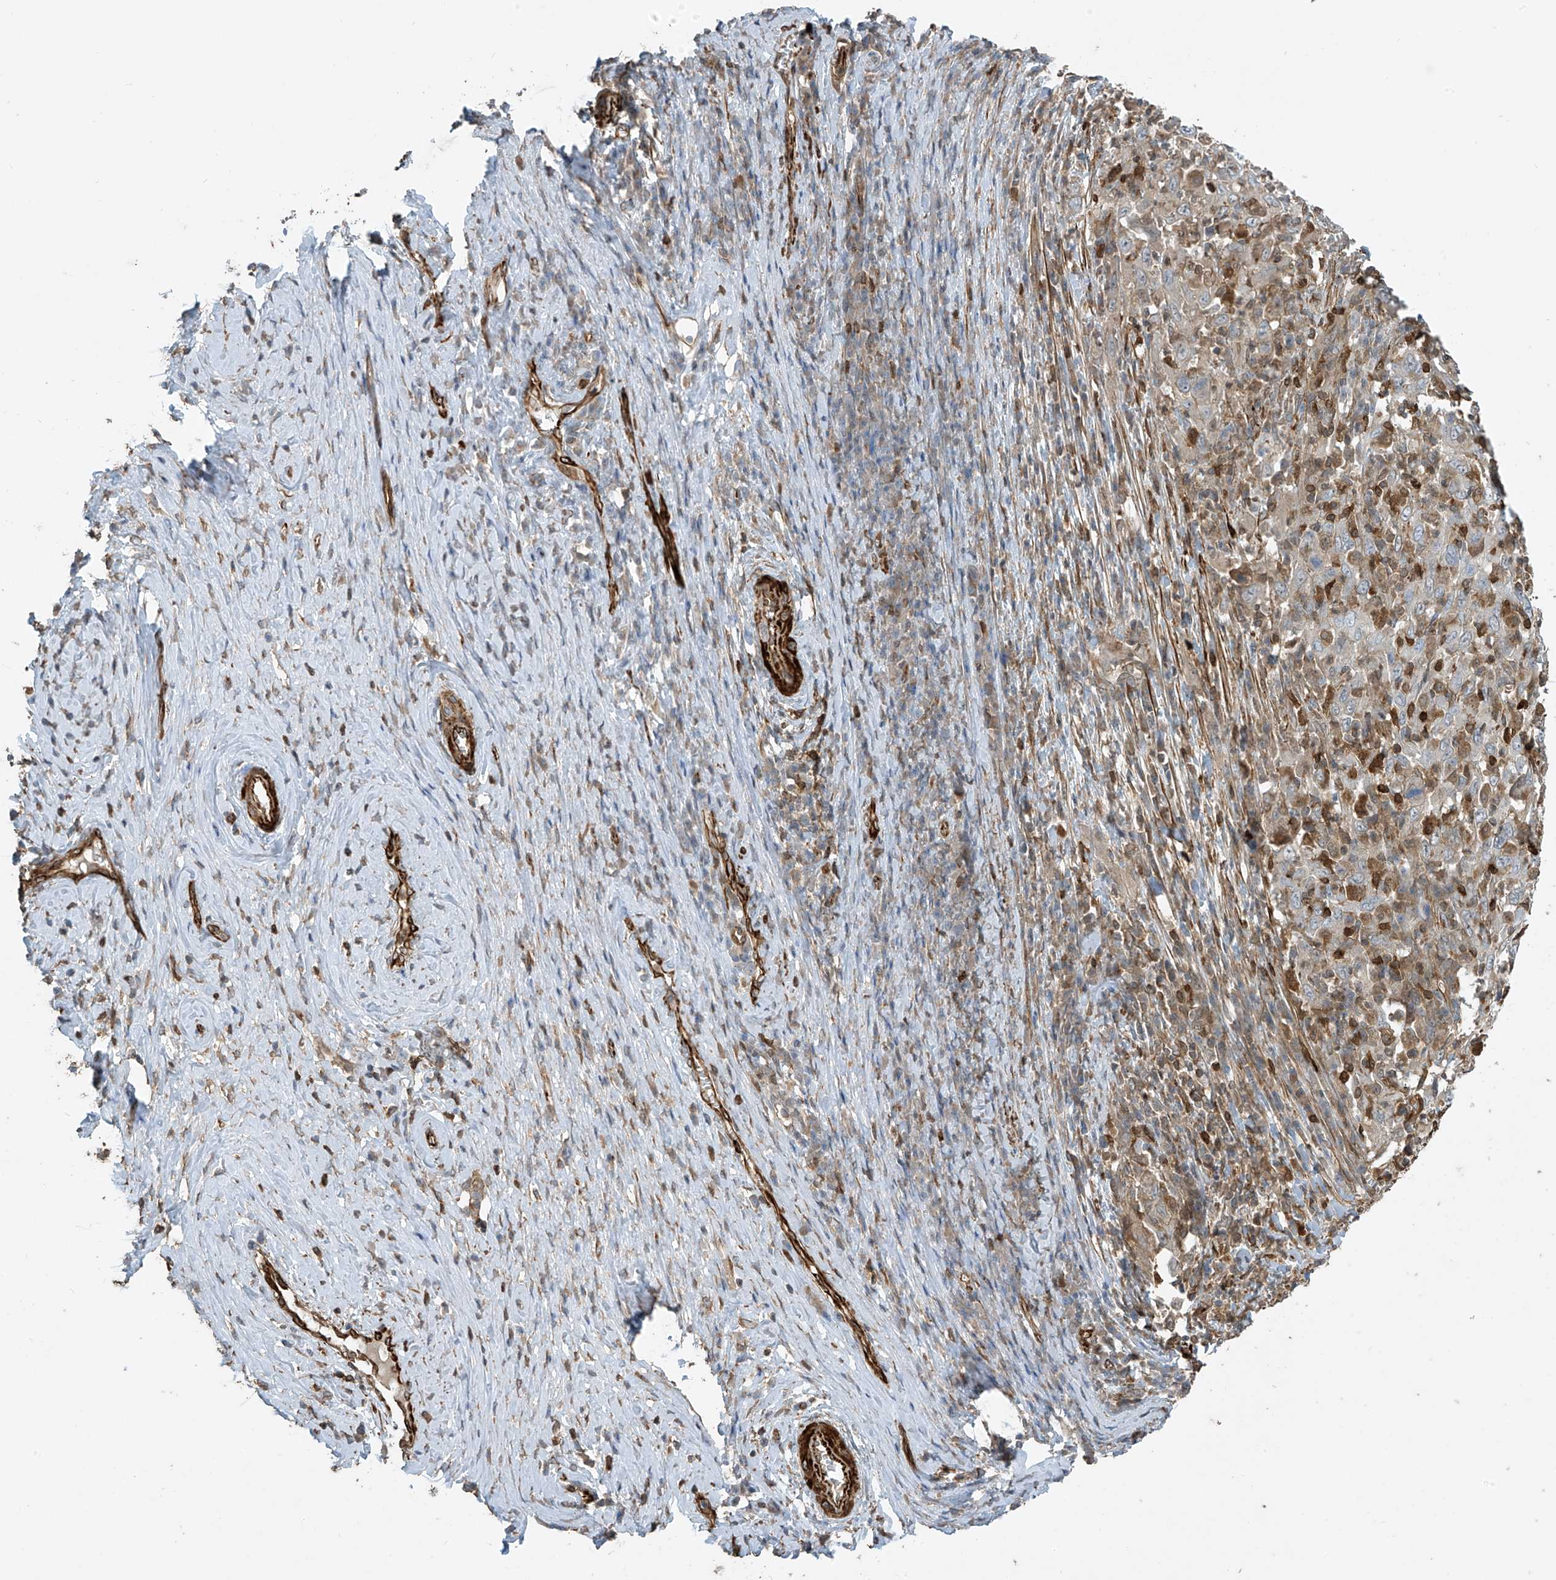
{"staining": {"intensity": "negative", "quantity": "none", "location": "none"}, "tissue": "cervical cancer", "cell_type": "Tumor cells", "image_type": "cancer", "snomed": [{"axis": "morphology", "description": "Squamous cell carcinoma, NOS"}, {"axis": "topography", "description": "Cervix"}], "caption": "DAB (3,3'-diaminobenzidine) immunohistochemical staining of cervical cancer displays no significant positivity in tumor cells. Nuclei are stained in blue.", "gene": "SH3BGRL3", "patient": {"sex": "female", "age": 46}}